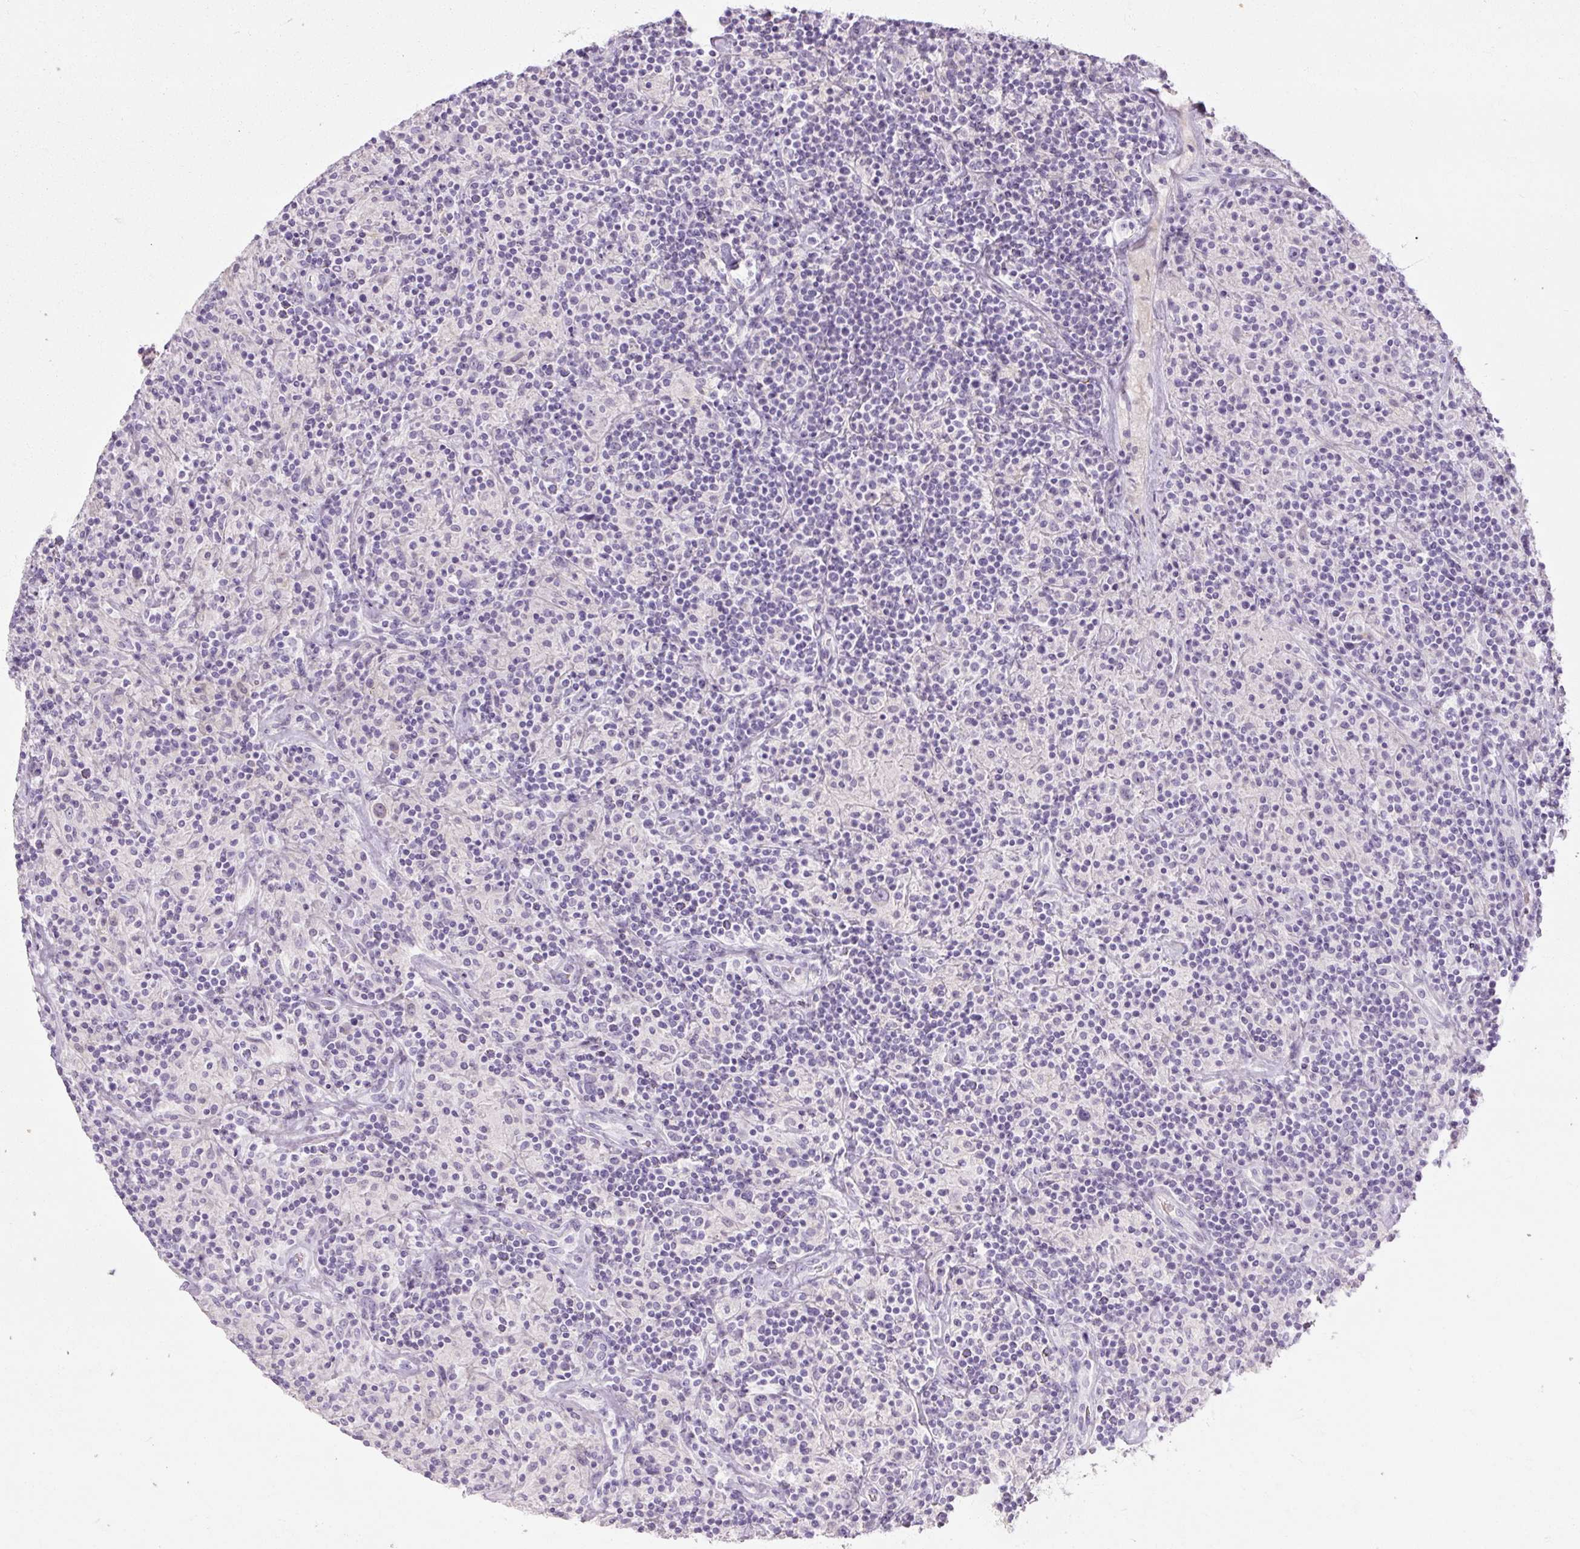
{"staining": {"intensity": "negative", "quantity": "none", "location": "none"}, "tissue": "lymphoma", "cell_type": "Tumor cells", "image_type": "cancer", "snomed": [{"axis": "morphology", "description": "Hodgkin's disease, NOS"}, {"axis": "topography", "description": "Lymph node"}], "caption": "The immunohistochemistry (IHC) image has no significant positivity in tumor cells of lymphoma tissue.", "gene": "NFE2L3", "patient": {"sex": "male", "age": 70}}